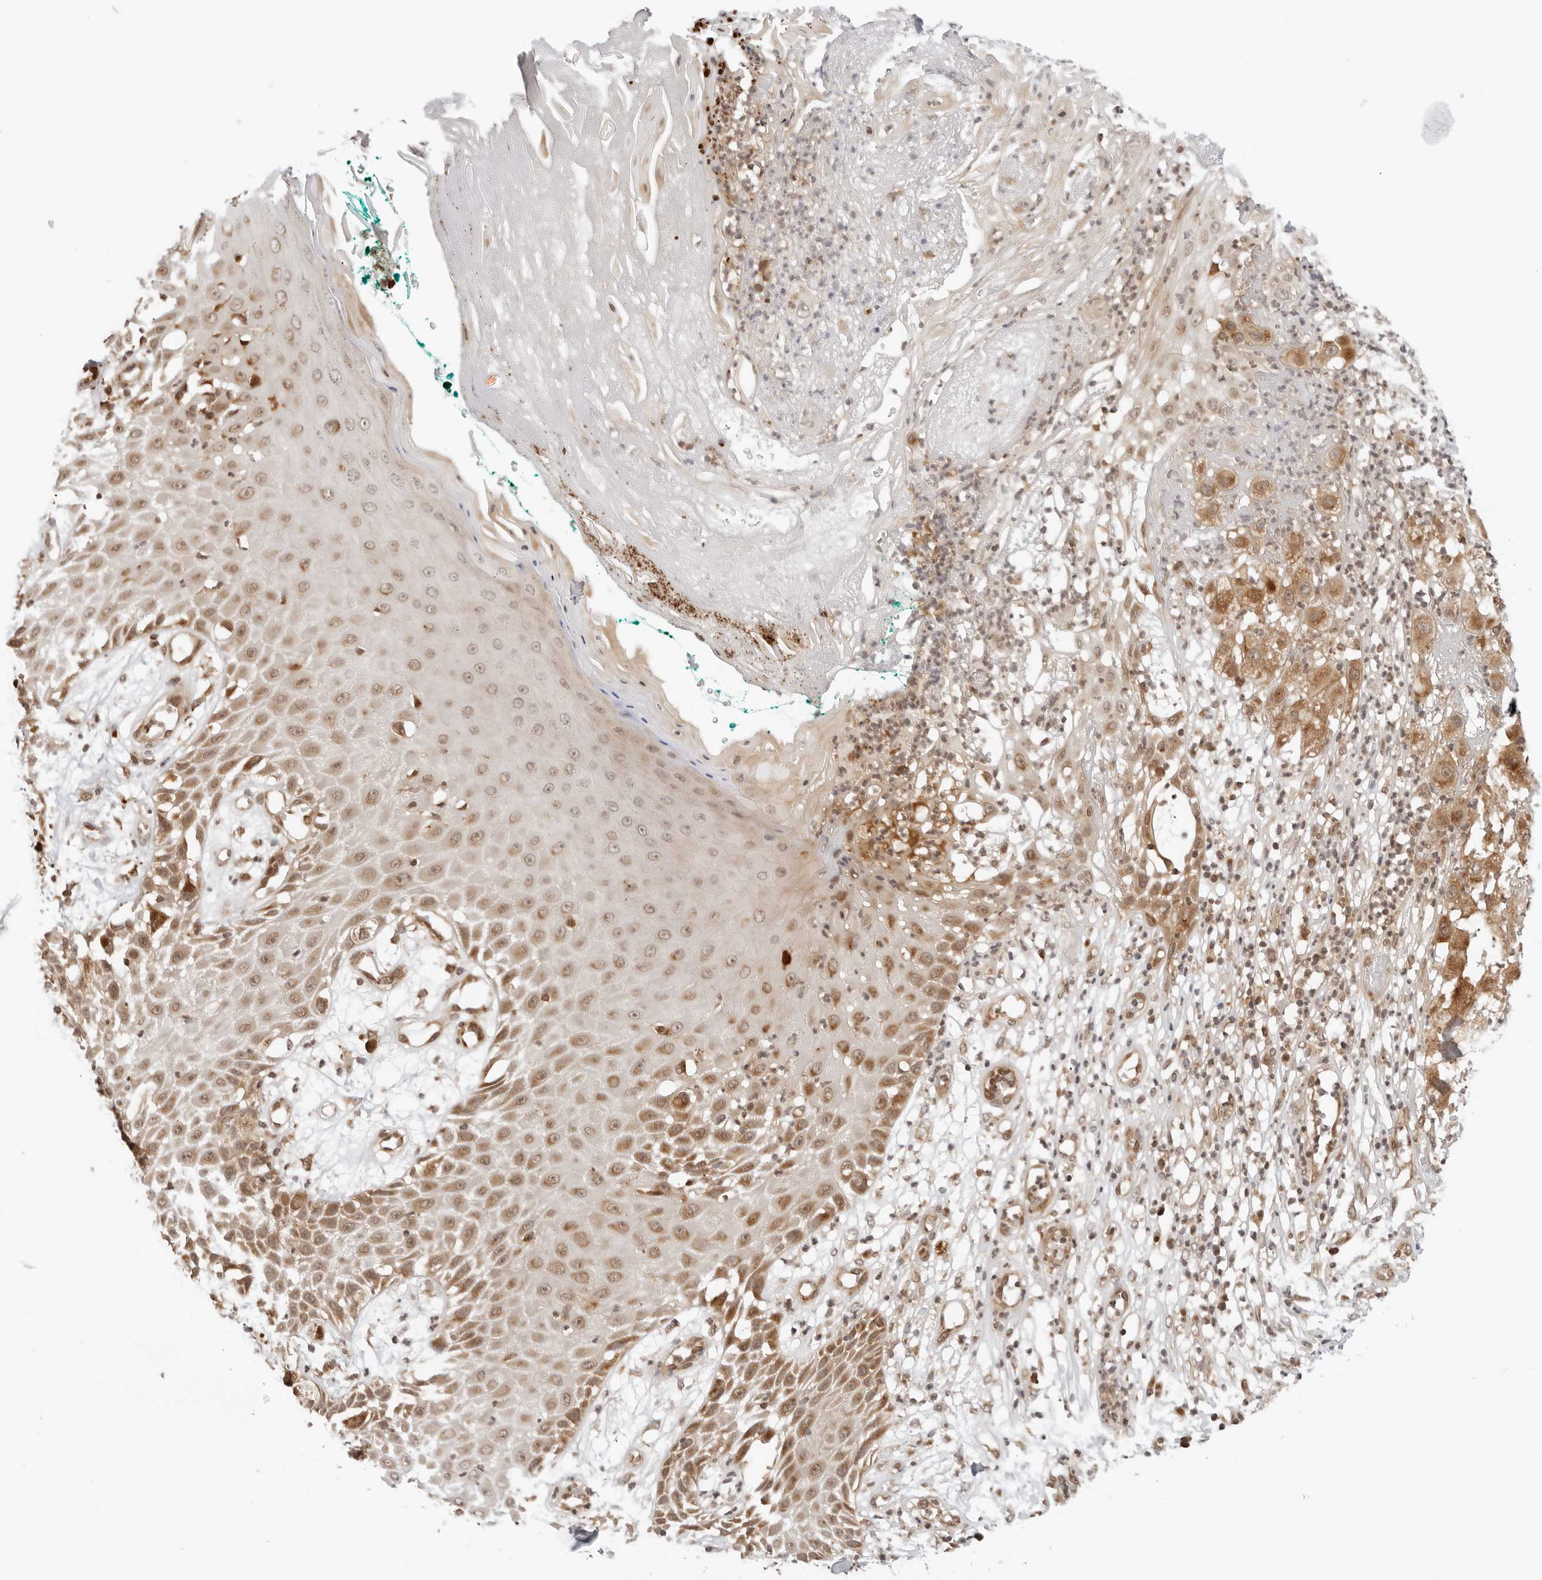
{"staining": {"intensity": "moderate", "quantity": ">75%", "location": "cytoplasmic/membranous"}, "tissue": "melanoma", "cell_type": "Tumor cells", "image_type": "cancer", "snomed": [{"axis": "morphology", "description": "Malignant melanoma, NOS"}, {"axis": "topography", "description": "Skin"}], "caption": "Tumor cells exhibit medium levels of moderate cytoplasmic/membranous positivity in about >75% of cells in human malignant melanoma.", "gene": "RC3H1", "patient": {"sex": "female", "age": 81}}